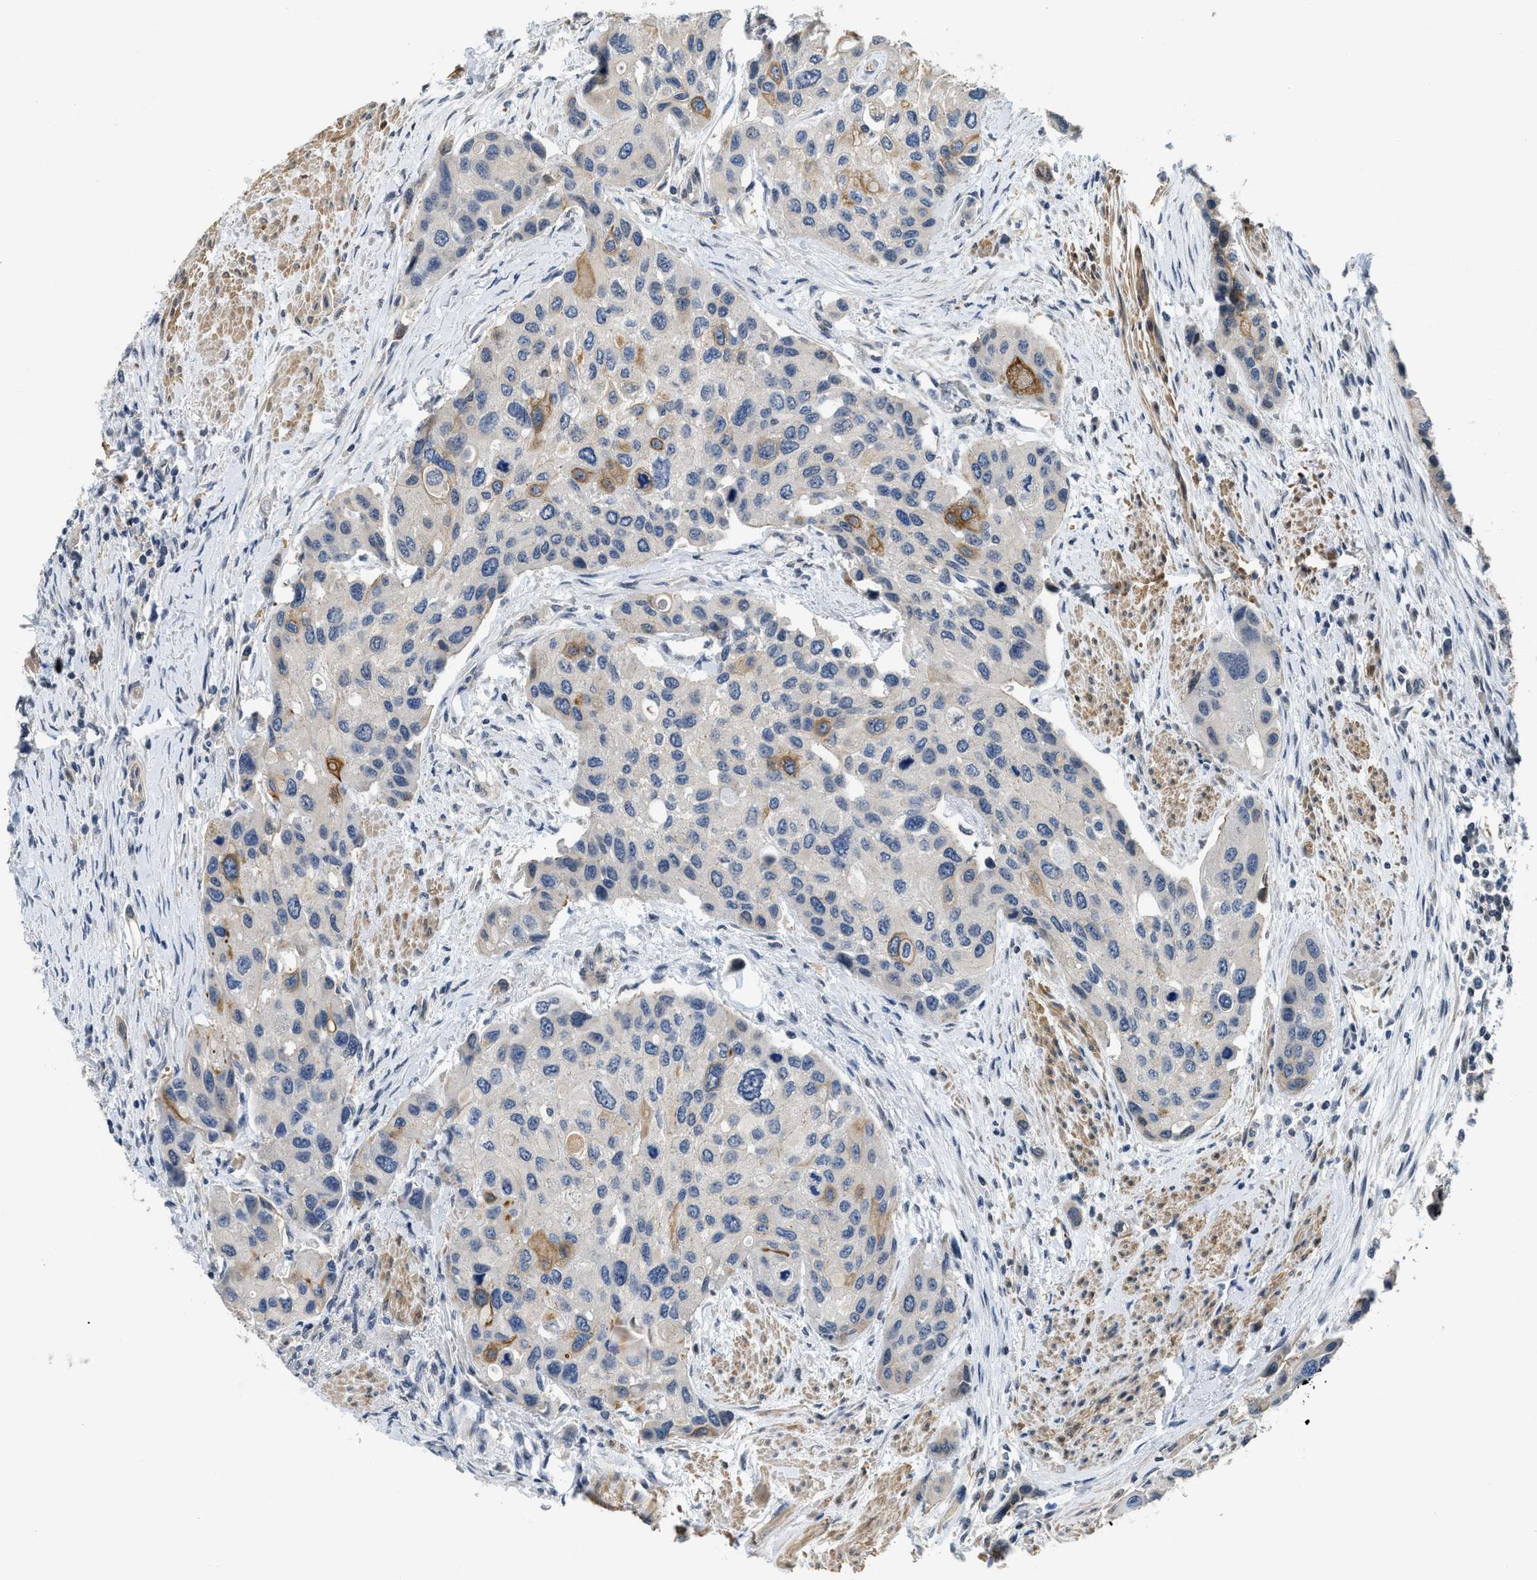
{"staining": {"intensity": "moderate", "quantity": "<25%", "location": "cytoplasmic/membranous"}, "tissue": "urothelial cancer", "cell_type": "Tumor cells", "image_type": "cancer", "snomed": [{"axis": "morphology", "description": "Urothelial carcinoma, High grade"}, {"axis": "topography", "description": "Urinary bladder"}], "caption": "DAB immunohistochemical staining of human high-grade urothelial carcinoma demonstrates moderate cytoplasmic/membranous protein expression in approximately <25% of tumor cells.", "gene": "TES", "patient": {"sex": "female", "age": 56}}